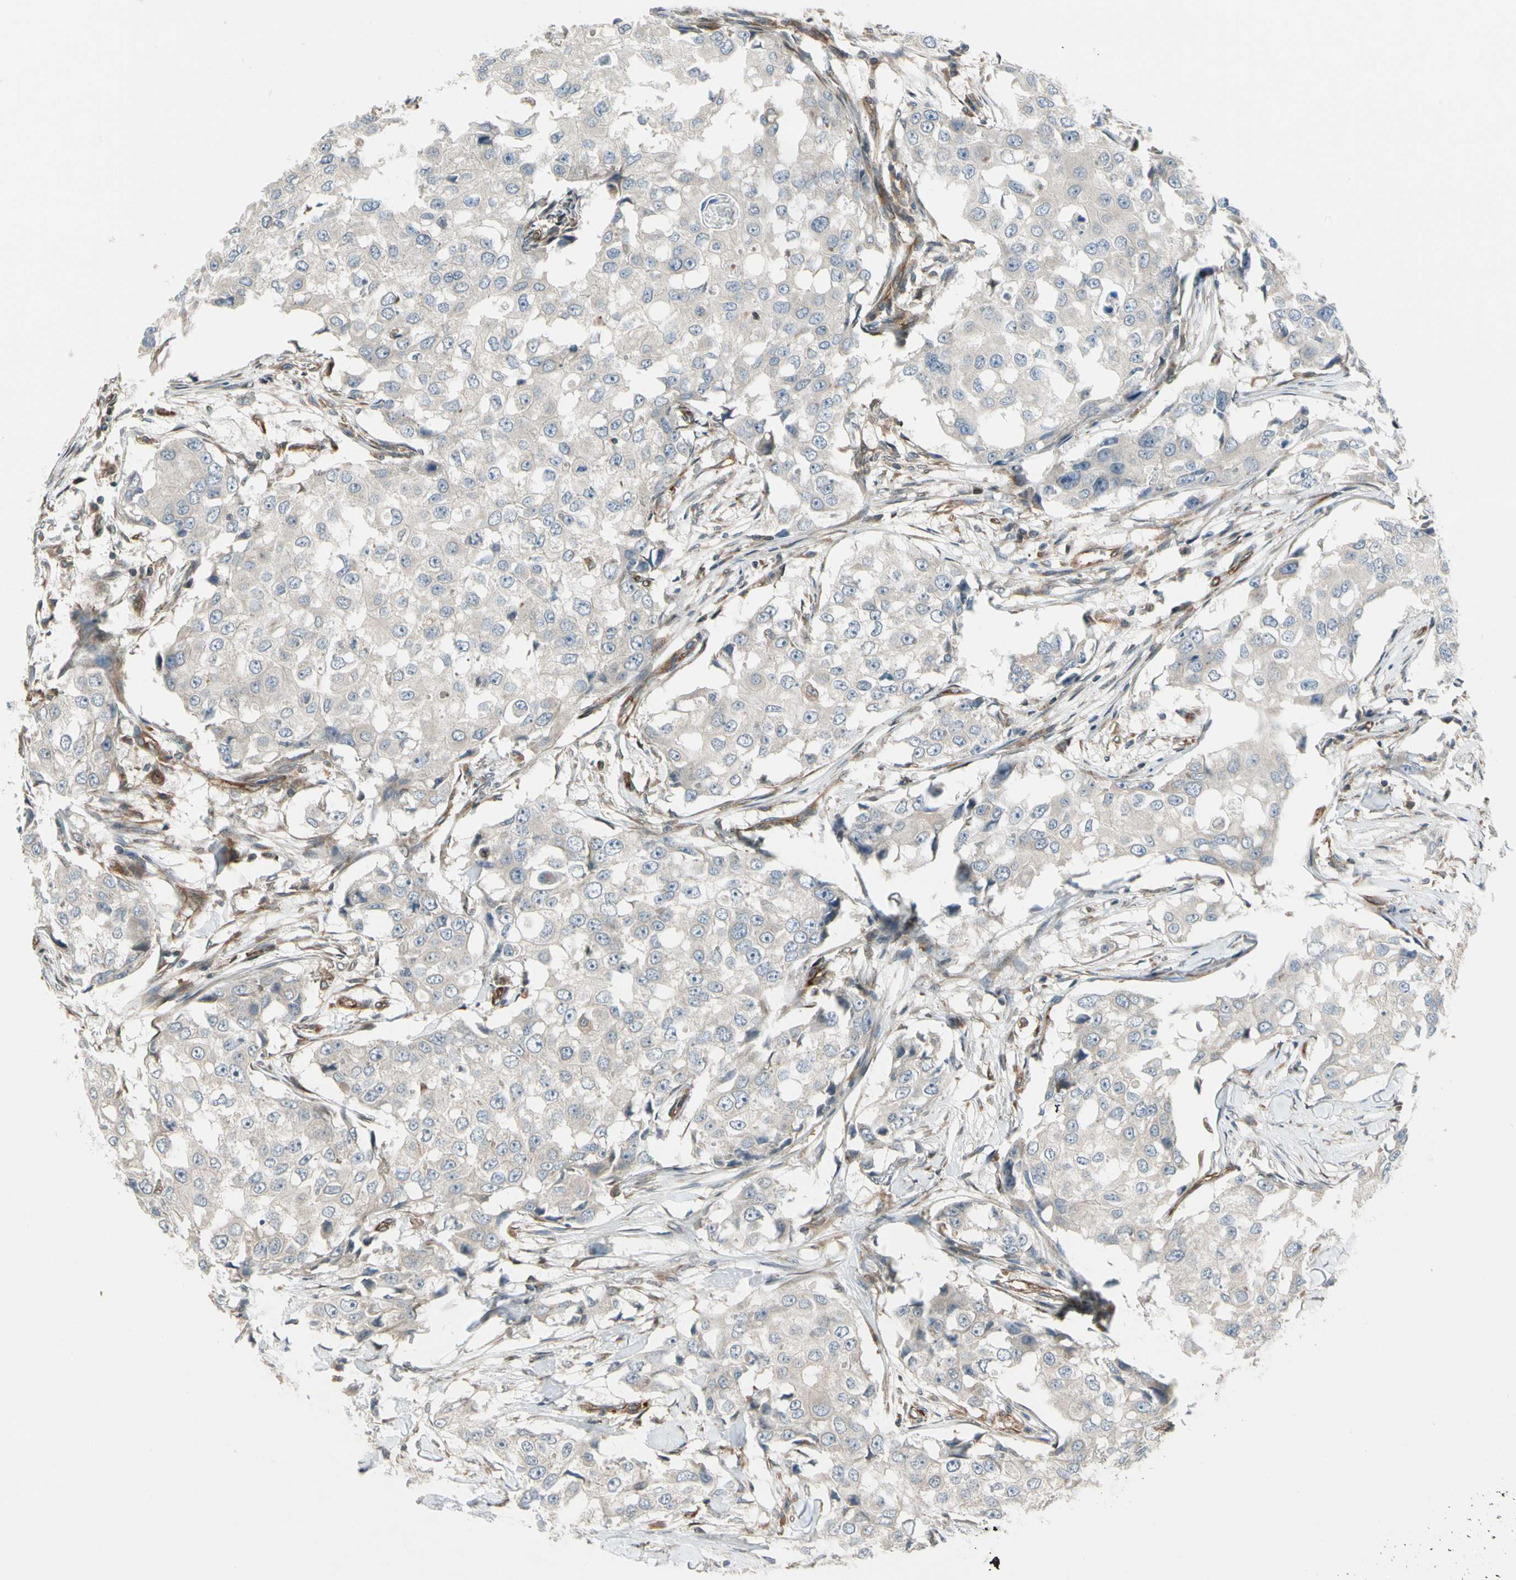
{"staining": {"intensity": "negative", "quantity": "none", "location": "none"}, "tissue": "breast cancer", "cell_type": "Tumor cells", "image_type": "cancer", "snomed": [{"axis": "morphology", "description": "Duct carcinoma"}, {"axis": "topography", "description": "Breast"}], "caption": "DAB (3,3'-diaminobenzidine) immunohistochemical staining of human breast cancer (intraductal carcinoma) shows no significant positivity in tumor cells. Brightfield microscopy of IHC stained with DAB (brown) and hematoxylin (blue), captured at high magnification.", "gene": "TRIO", "patient": {"sex": "female", "age": 27}}